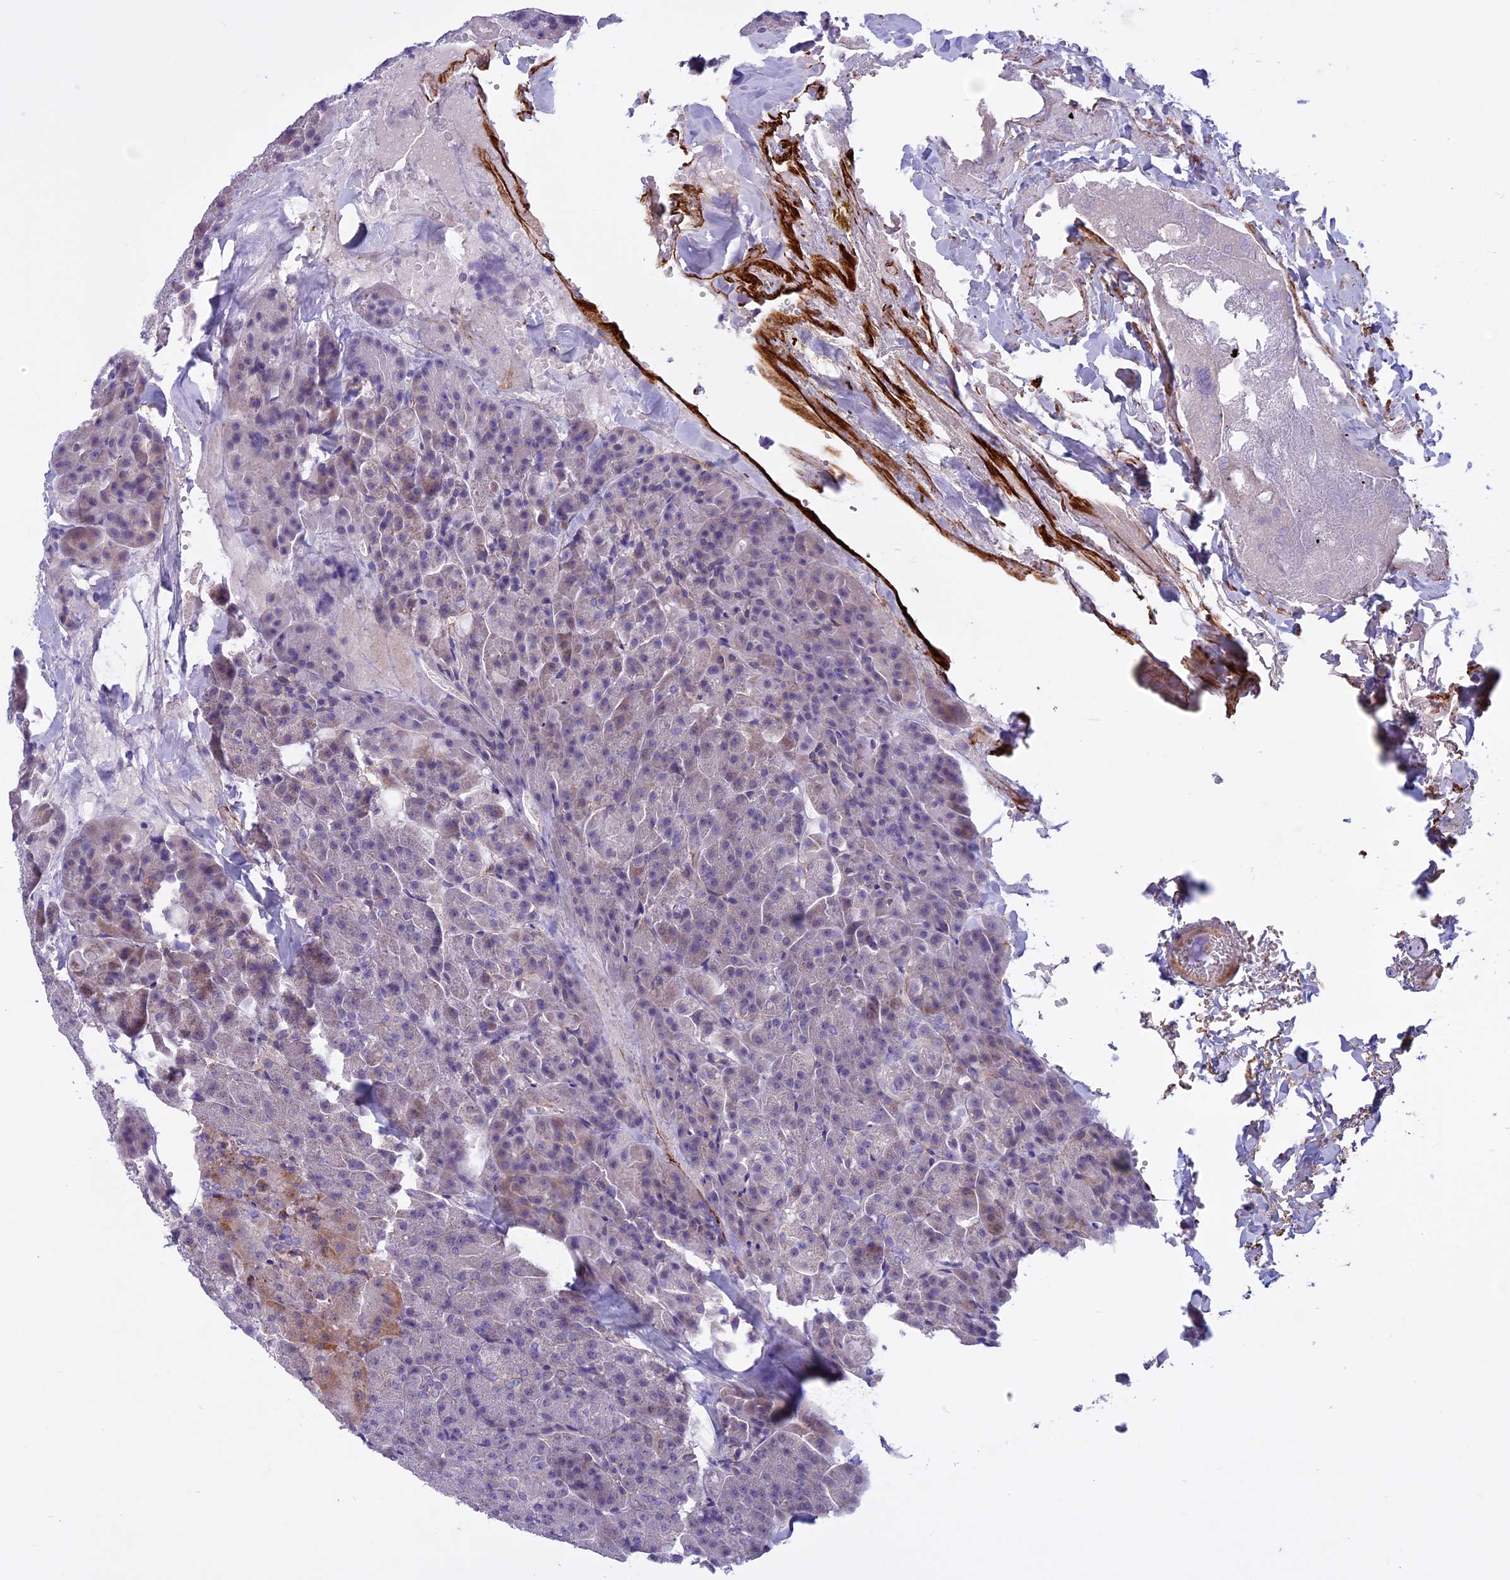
{"staining": {"intensity": "weak", "quantity": "<25%", "location": "cytoplasmic/membranous"}, "tissue": "pancreas", "cell_type": "Exocrine glandular cells", "image_type": "normal", "snomed": [{"axis": "morphology", "description": "Normal tissue, NOS"}, {"axis": "morphology", "description": "Carcinoid, malignant, NOS"}, {"axis": "topography", "description": "Pancreas"}], "caption": "DAB (3,3'-diaminobenzidine) immunohistochemical staining of unremarkable human pancreas shows no significant positivity in exocrine glandular cells.", "gene": "SPHKAP", "patient": {"sex": "female", "age": 35}}